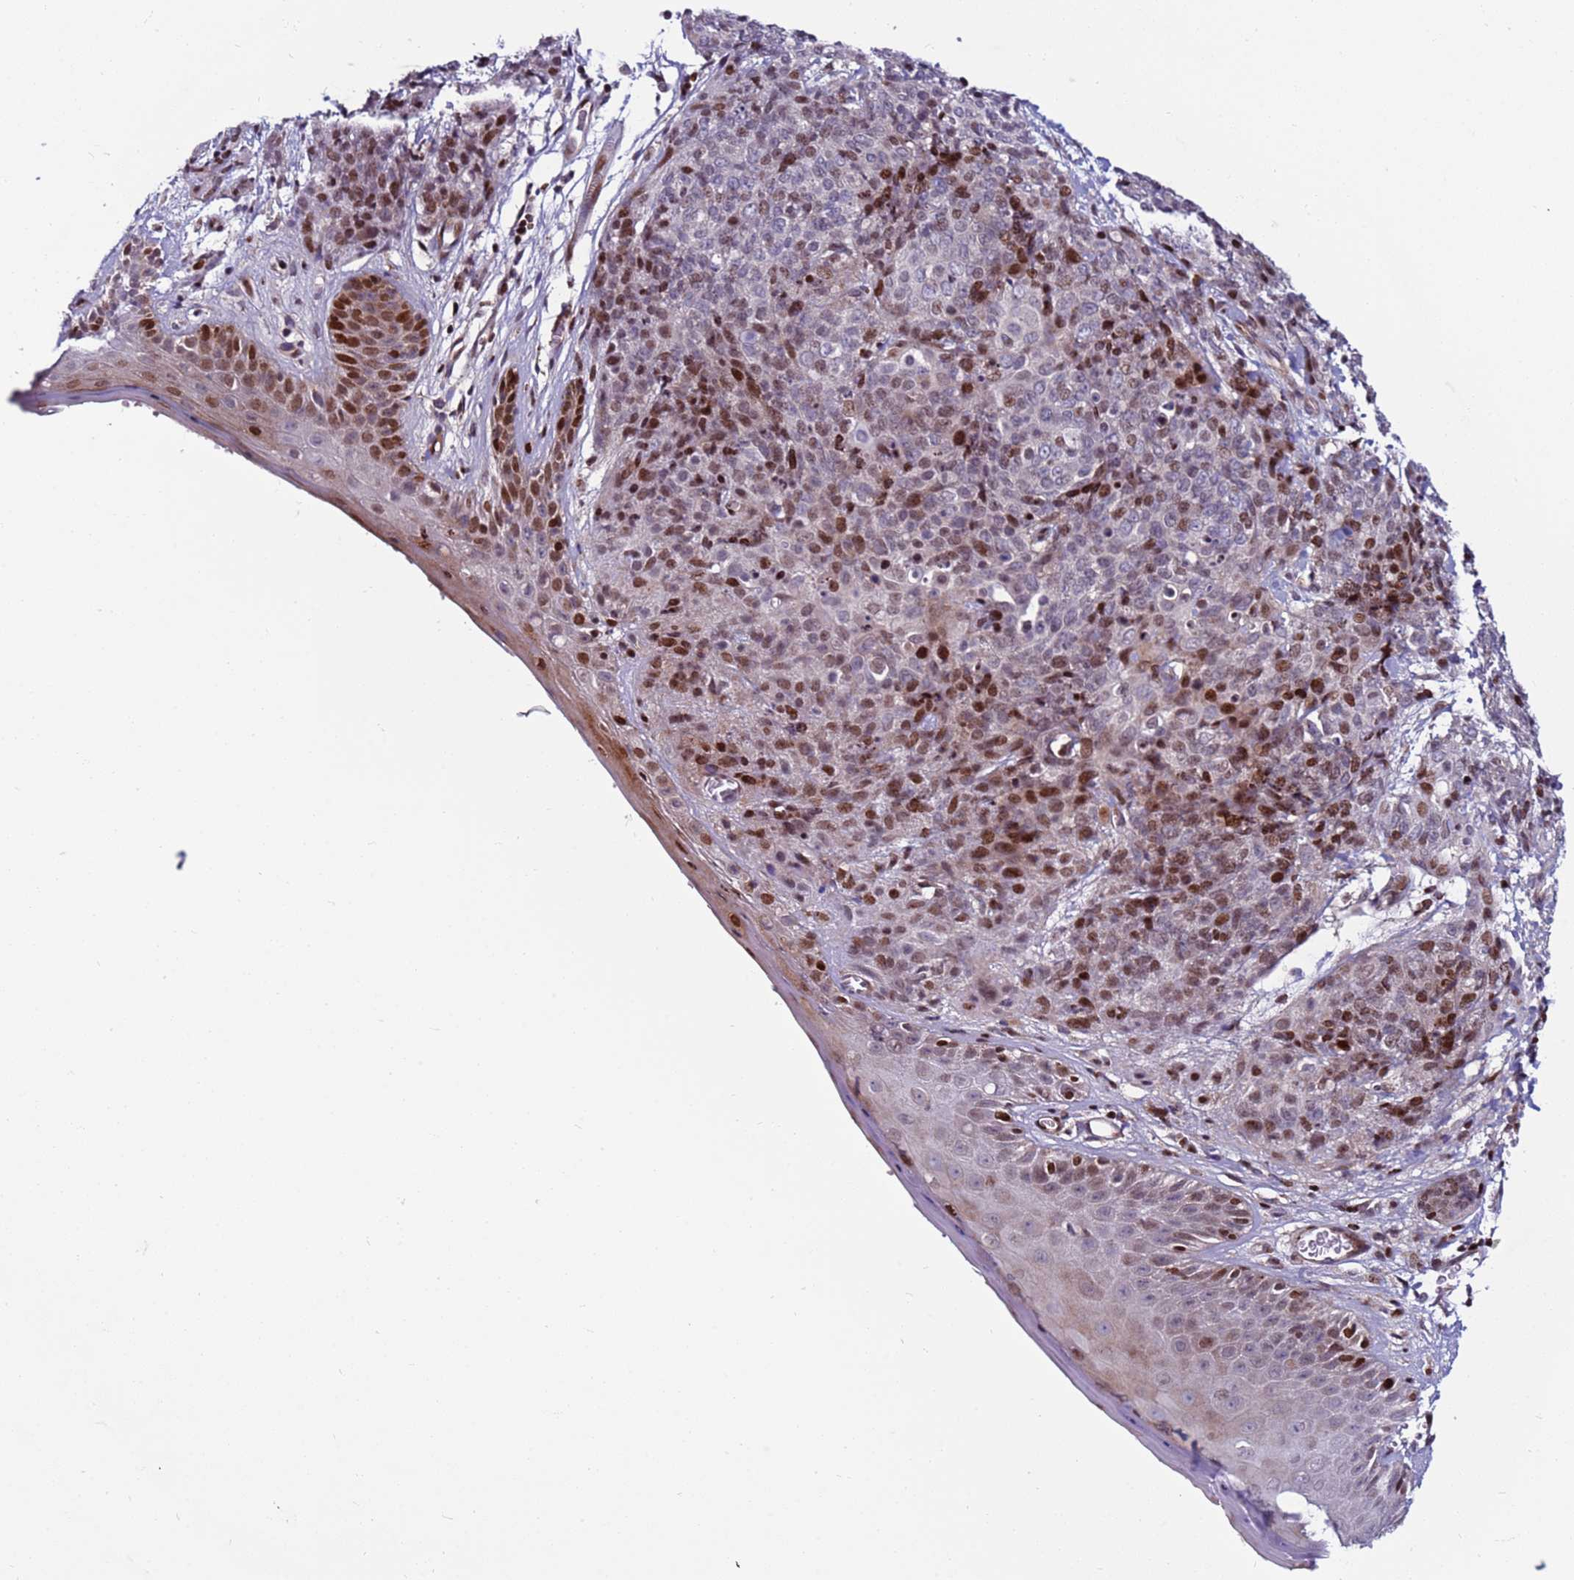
{"staining": {"intensity": "moderate", "quantity": "25%-75%", "location": "nuclear"}, "tissue": "skin cancer", "cell_type": "Tumor cells", "image_type": "cancer", "snomed": [{"axis": "morphology", "description": "Squamous cell carcinoma, NOS"}, {"axis": "topography", "description": "Skin"}, {"axis": "topography", "description": "Vulva"}], "caption": "The immunohistochemical stain labels moderate nuclear positivity in tumor cells of skin squamous cell carcinoma tissue. (DAB (3,3'-diaminobenzidine) IHC with brightfield microscopy, high magnification).", "gene": "WBP11", "patient": {"sex": "female", "age": 85}}